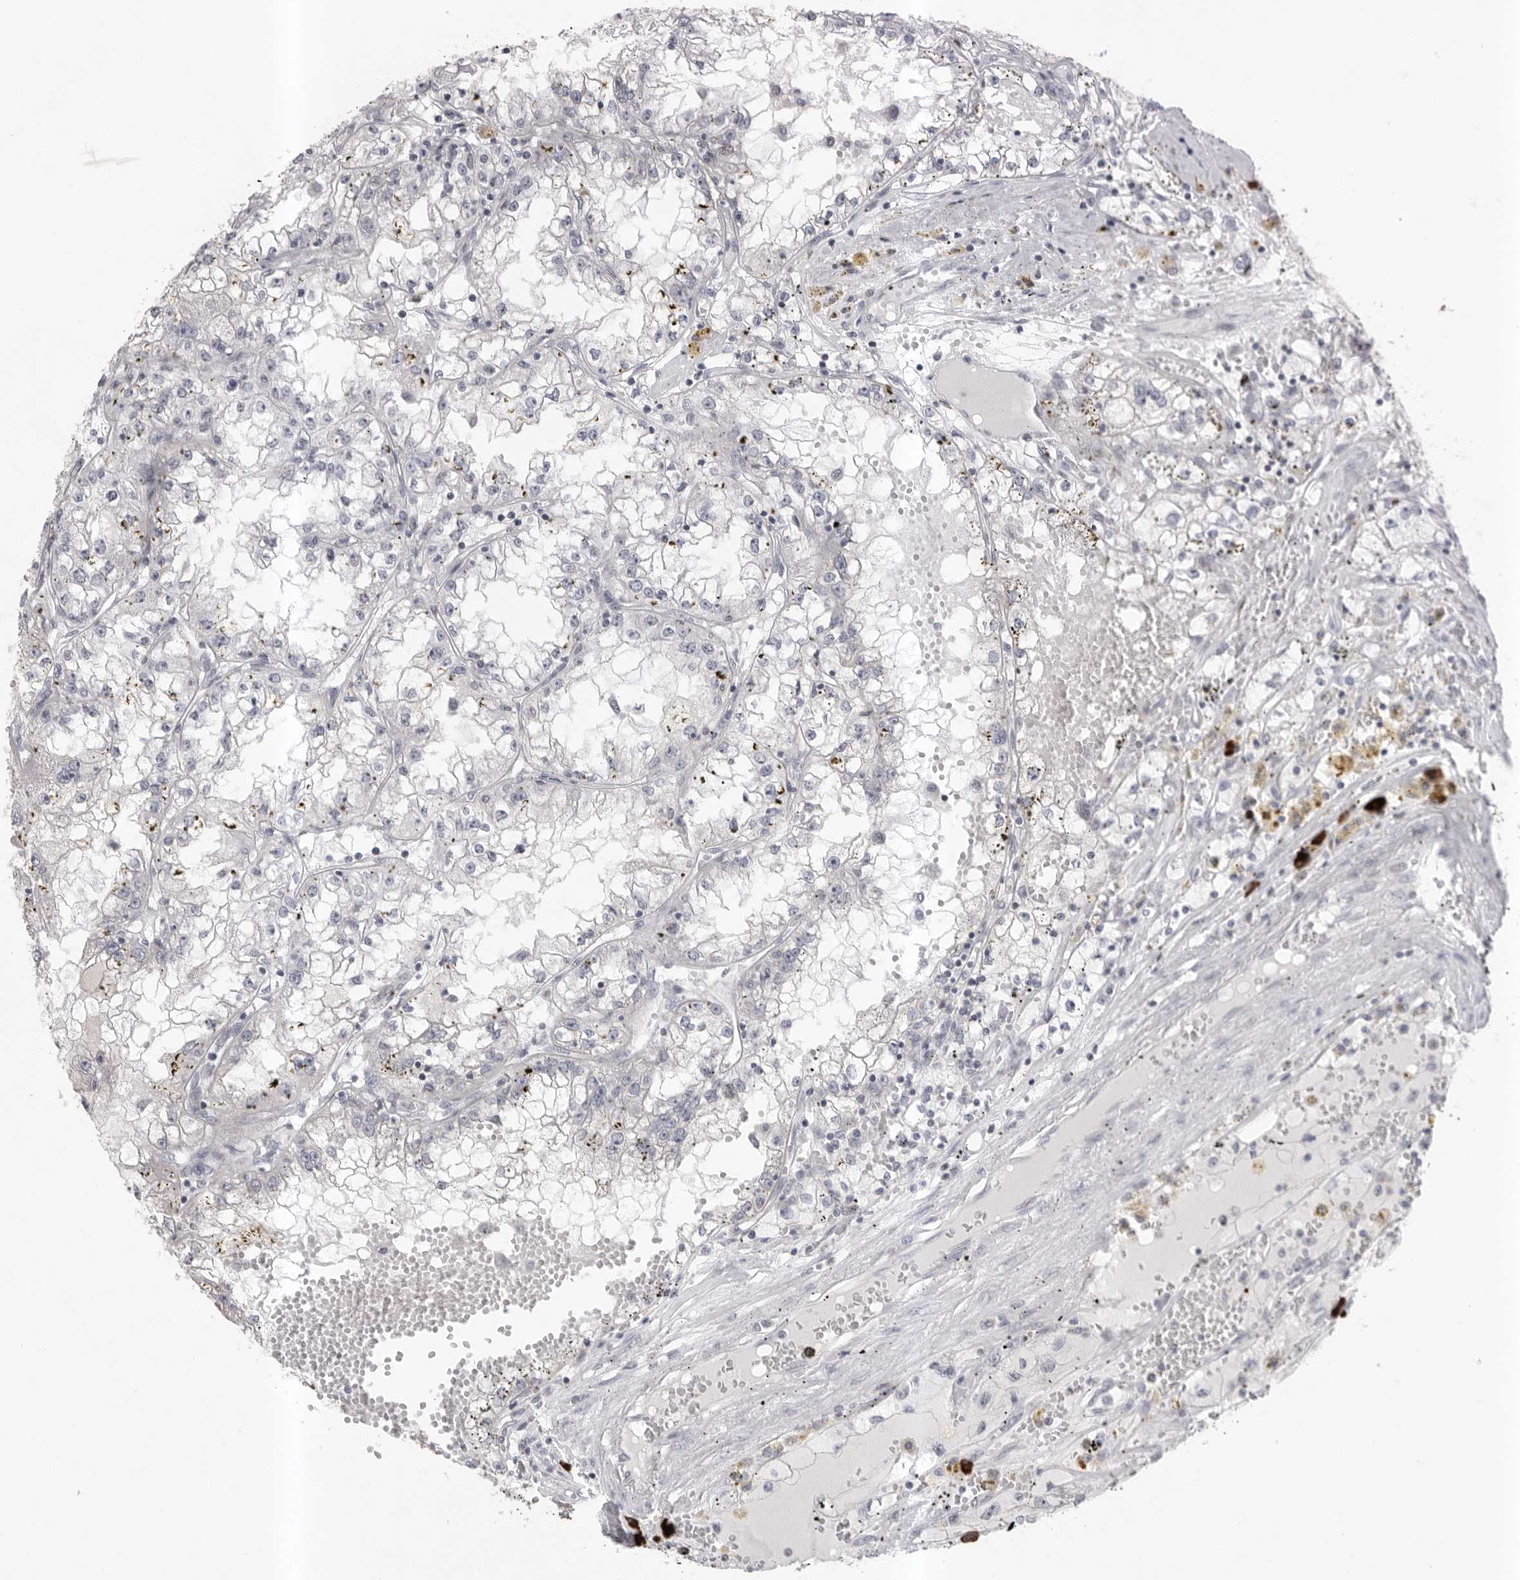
{"staining": {"intensity": "negative", "quantity": "none", "location": "none"}, "tissue": "renal cancer", "cell_type": "Tumor cells", "image_type": "cancer", "snomed": [{"axis": "morphology", "description": "Adenocarcinoma, NOS"}, {"axis": "topography", "description": "Kidney"}], "caption": "IHC histopathology image of neoplastic tissue: renal adenocarcinoma stained with DAB (3,3'-diaminobenzidine) exhibits no significant protein expression in tumor cells. Nuclei are stained in blue.", "gene": "TMEM69", "patient": {"sex": "male", "age": 56}}